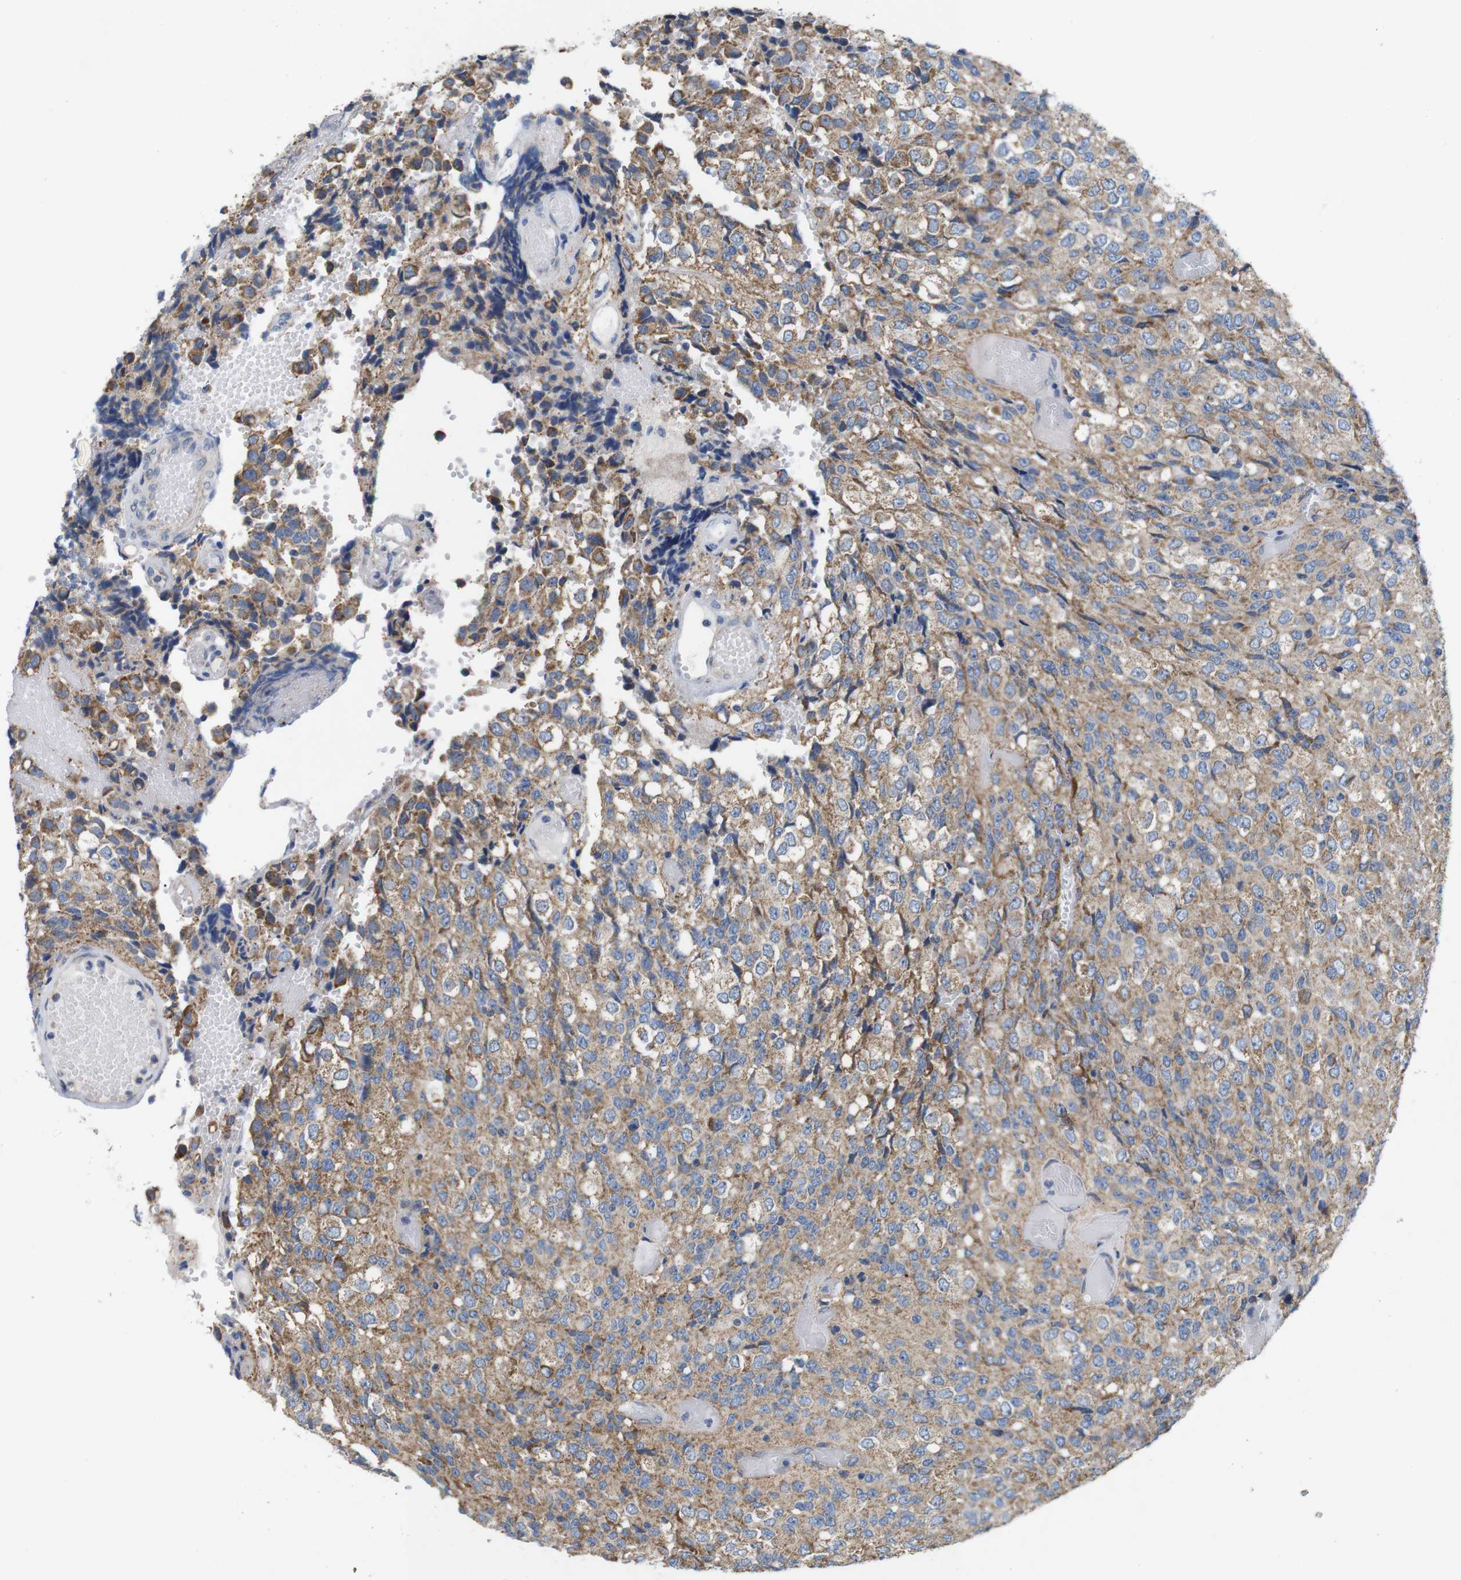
{"staining": {"intensity": "moderate", "quantity": ">75%", "location": "cytoplasmic/membranous"}, "tissue": "glioma", "cell_type": "Tumor cells", "image_type": "cancer", "snomed": [{"axis": "morphology", "description": "Glioma, malignant, High grade"}, {"axis": "topography", "description": "Brain"}], "caption": "The micrograph shows staining of glioma, revealing moderate cytoplasmic/membranous protein staining (brown color) within tumor cells.", "gene": "F2RL1", "patient": {"sex": "male", "age": 32}}